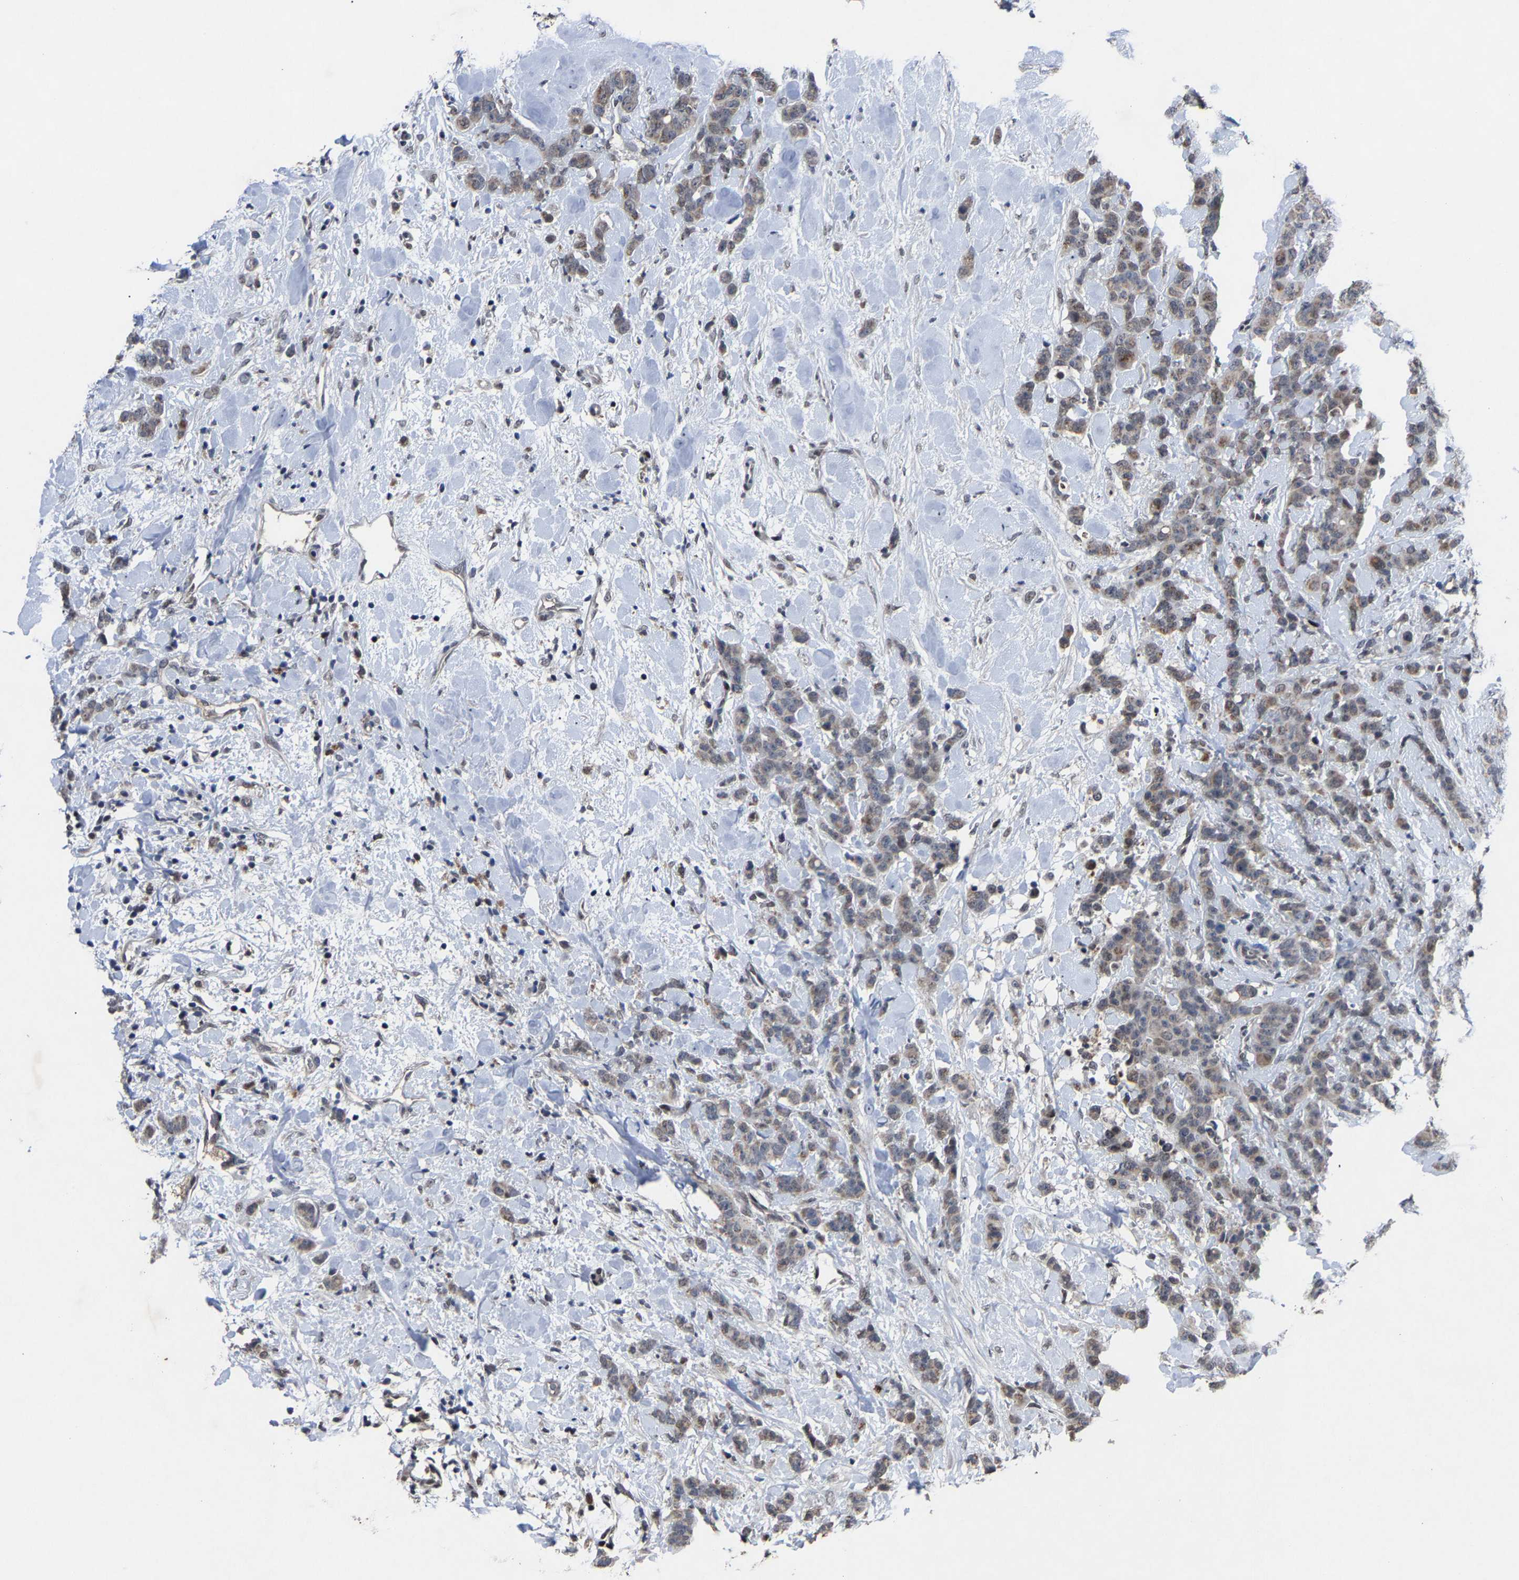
{"staining": {"intensity": "weak", "quantity": ">75%", "location": "cytoplasmic/membranous"}, "tissue": "breast cancer", "cell_type": "Tumor cells", "image_type": "cancer", "snomed": [{"axis": "morphology", "description": "Normal tissue, NOS"}, {"axis": "morphology", "description": "Duct carcinoma"}, {"axis": "topography", "description": "Breast"}], "caption": "This is a photomicrograph of immunohistochemistry staining of infiltrating ductal carcinoma (breast), which shows weak positivity in the cytoplasmic/membranous of tumor cells.", "gene": "LSM8", "patient": {"sex": "female", "age": 40}}